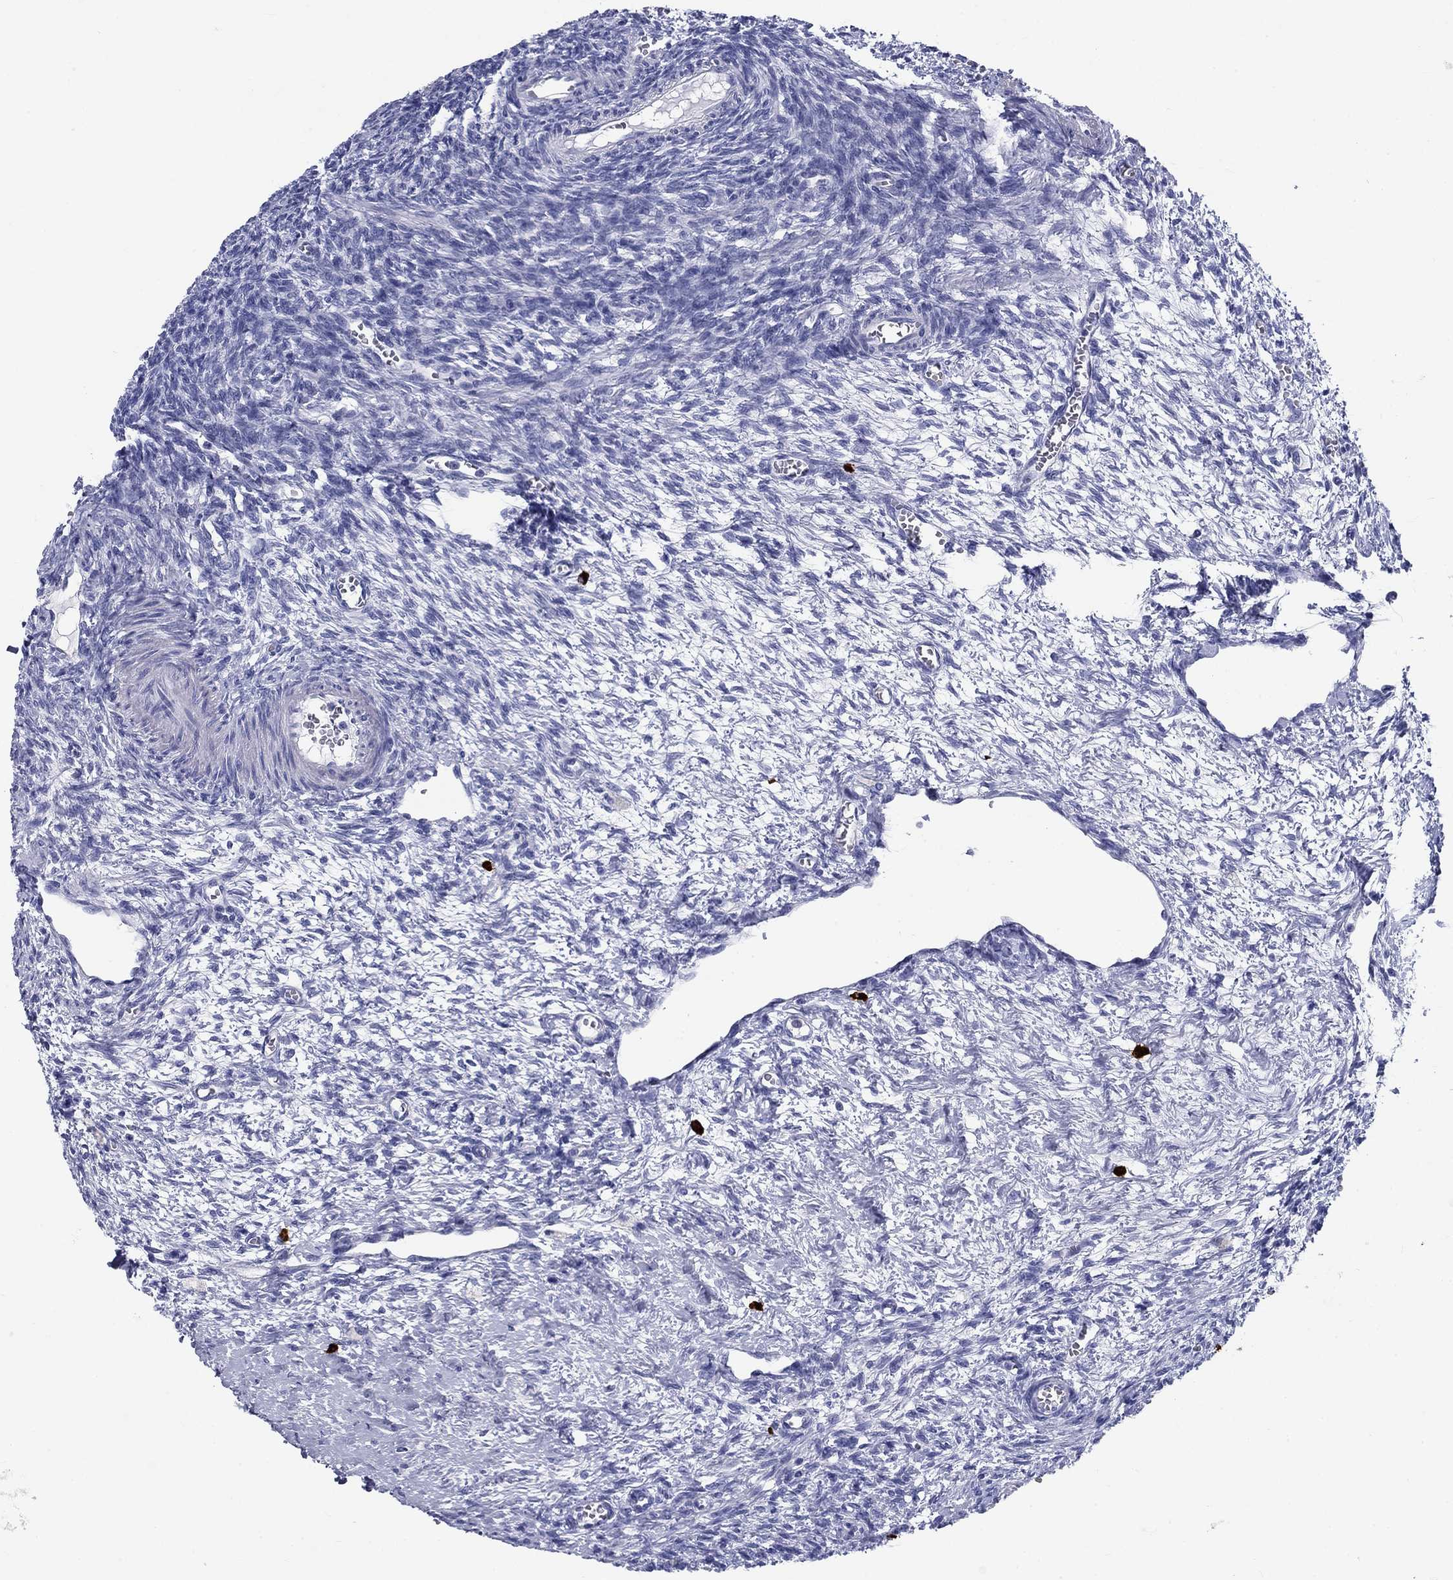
{"staining": {"intensity": "negative", "quantity": "none", "location": "none"}, "tissue": "ovary", "cell_type": "Ovarian stroma cells", "image_type": "normal", "snomed": [{"axis": "morphology", "description": "Normal tissue, NOS"}, {"axis": "topography", "description": "Ovary"}], "caption": "Immunohistochemistry histopathology image of benign ovary: human ovary stained with DAB (3,3'-diaminobenzidine) exhibits no significant protein positivity in ovarian stroma cells.", "gene": "CD40LG", "patient": {"sex": "female", "age": 27}}